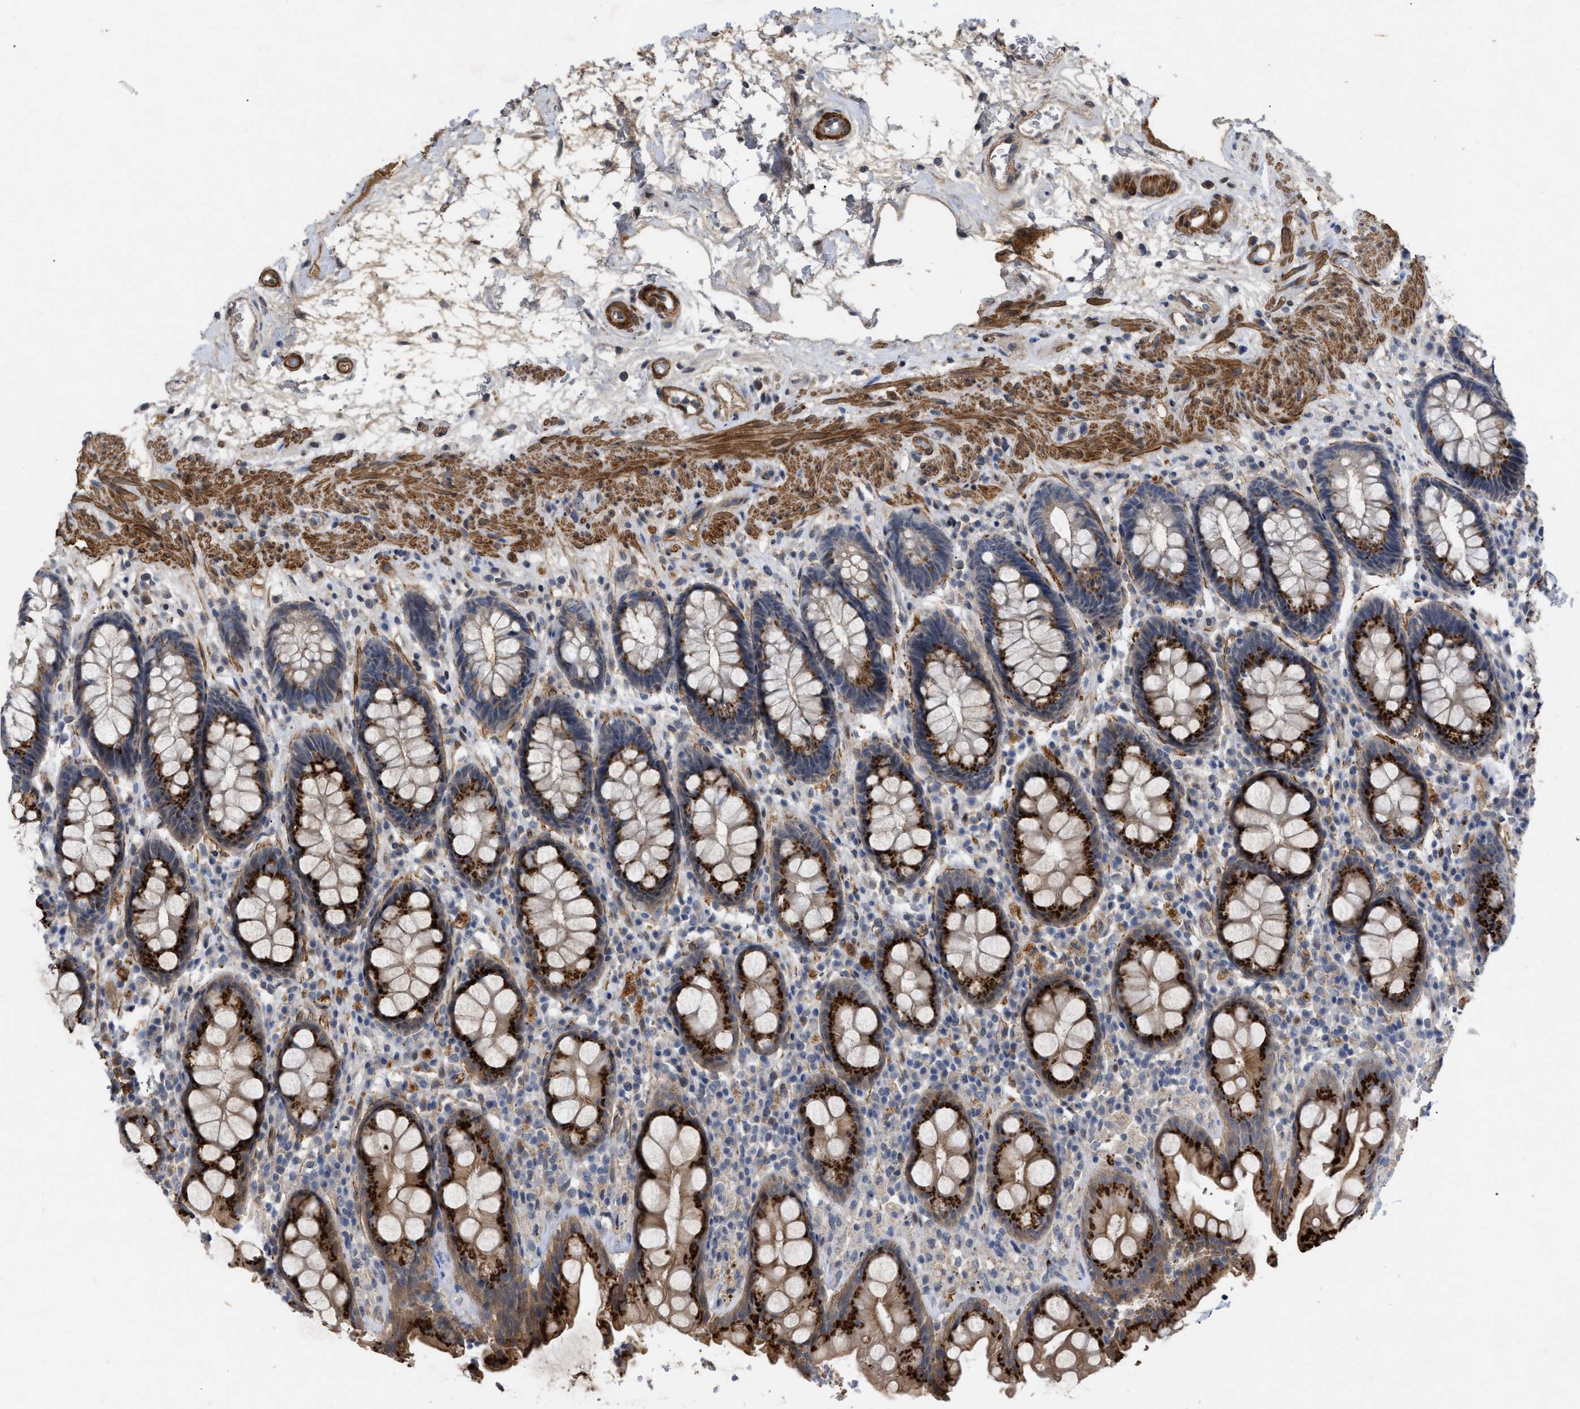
{"staining": {"intensity": "strong", "quantity": ">75%", "location": "cytoplasmic/membranous"}, "tissue": "rectum", "cell_type": "Glandular cells", "image_type": "normal", "snomed": [{"axis": "morphology", "description": "Normal tissue, NOS"}, {"axis": "topography", "description": "Rectum"}], "caption": "Protein expression analysis of normal human rectum reveals strong cytoplasmic/membranous staining in about >75% of glandular cells. Ihc stains the protein in brown and the nuclei are stained blue.", "gene": "ST6GALNAC6", "patient": {"sex": "male", "age": 64}}